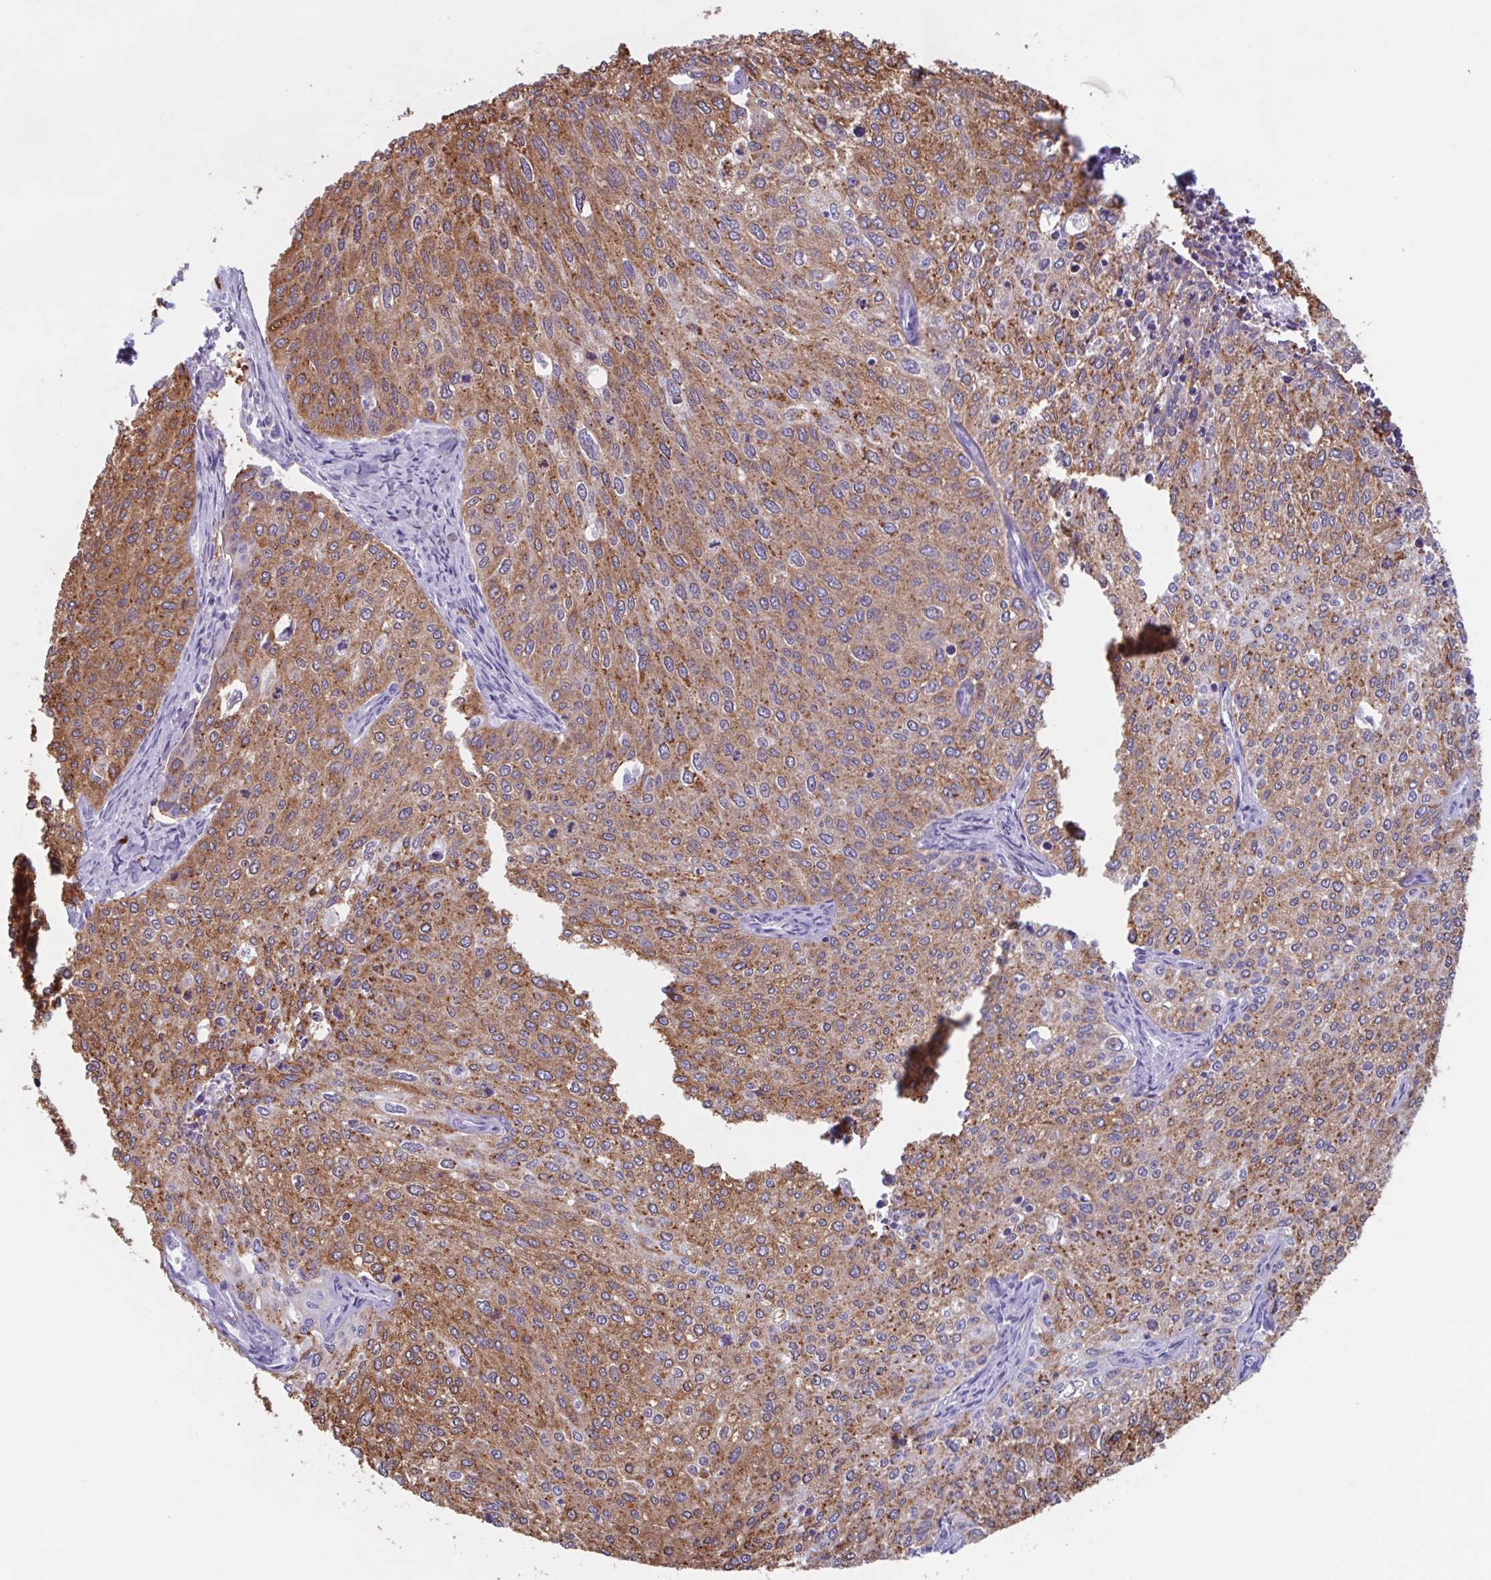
{"staining": {"intensity": "moderate", "quantity": ">75%", "location": "cytoplasmic/membranous"}, "tissue": "cervical cancer", "cell_type": "Tumor cells", "image_type": "cancer", "snomed": [{"axis": "morphology", "description": "Squamous cell carcinoma, NOS"}, {"axis": "topography", "description": "Cervix"}], "caption": "Human cervical cancer (squamous cell carcinoma) stained for a protein (brown) shows moderate cytoplasmic/membranous positive positivity in approximately >75% of tumor cells.", "gene": "TPD52", "patient": {"sex": "female", "age": 38}}